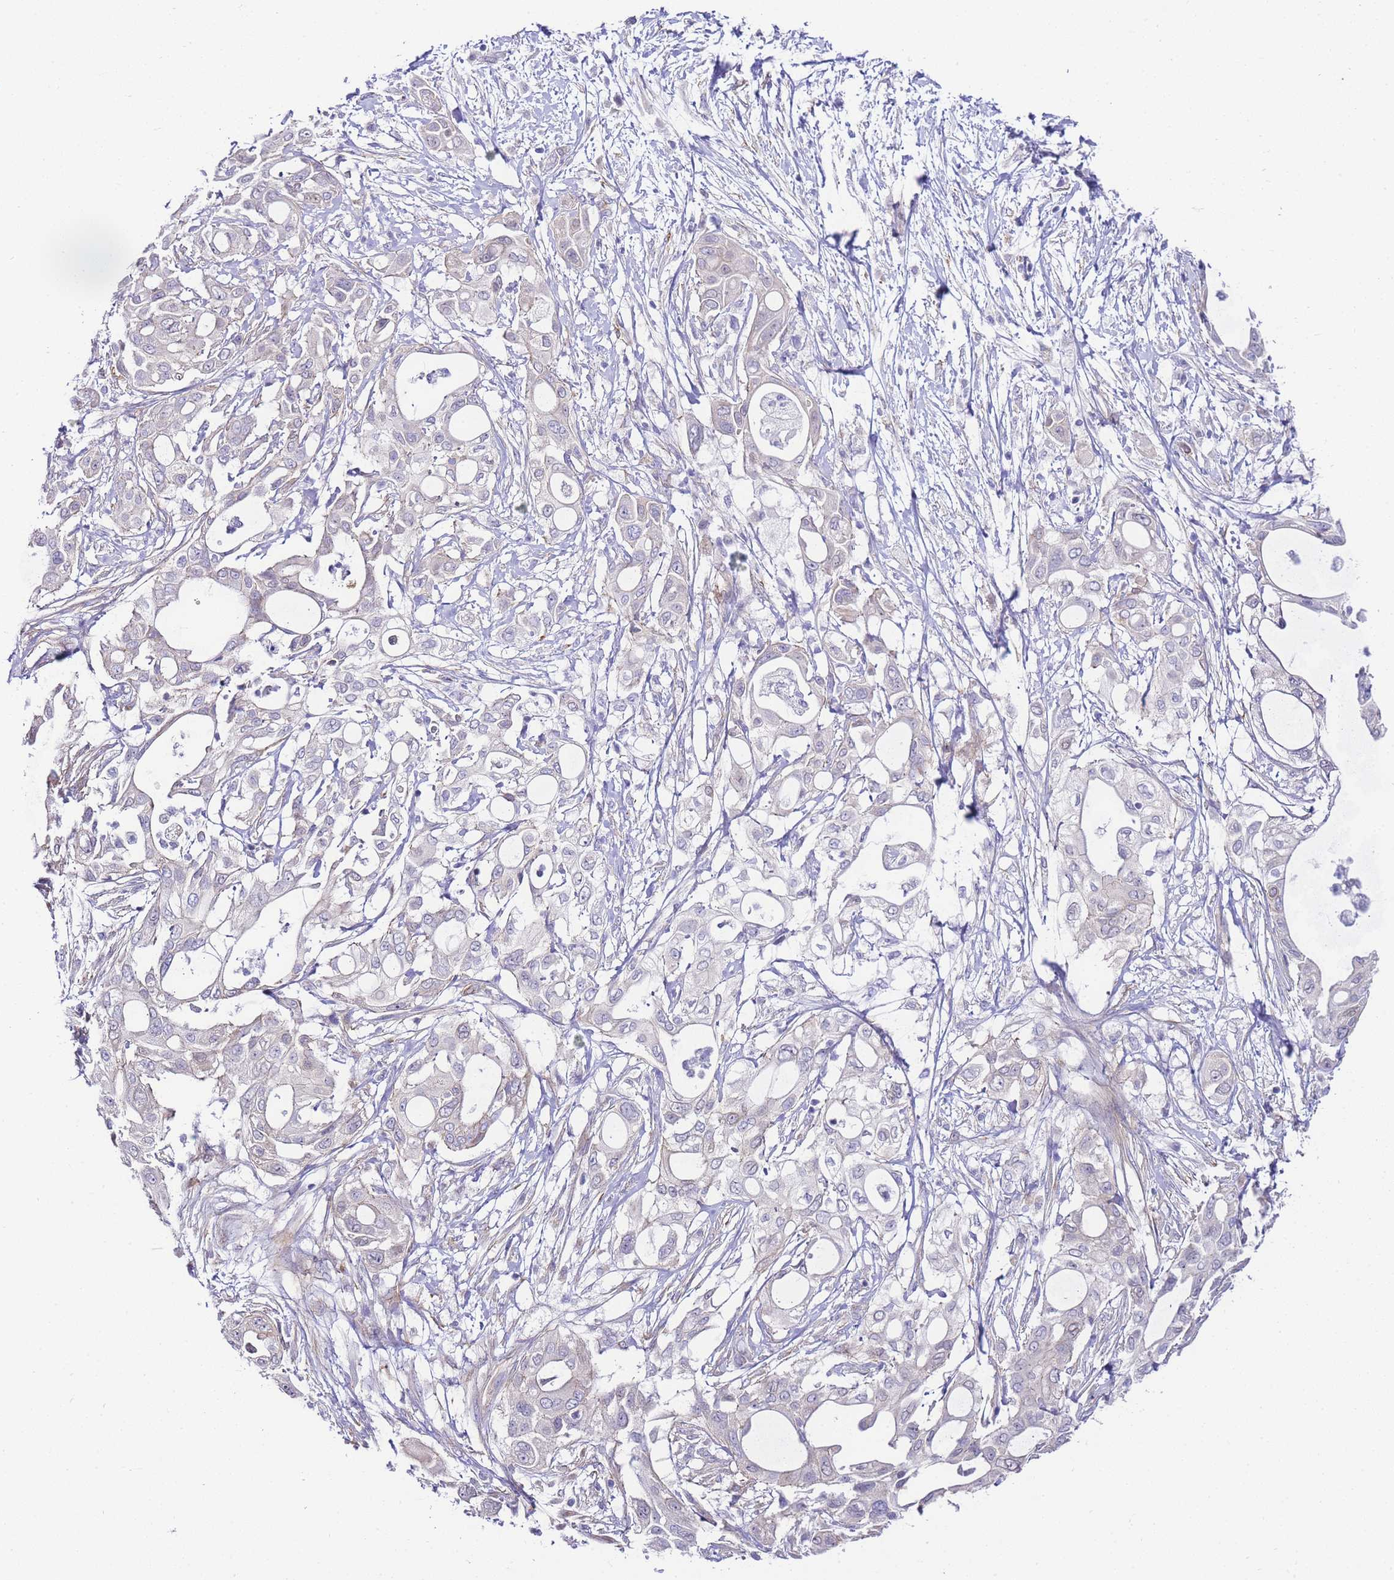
{"staining": {"intensity": "negative", "quantity": "none", "location": "none"}, "tissue": "pancreatic cancer", "cell_type": "Tumor cells", "image_type": "cancer", "snomed": [{"axis": "morphology", "description": "Adenocarcinoma, NOS"}, {"axis": "topography", "description": "Pancreas"}], "caption": "This is an immunohistochemistry (IHC) image of pancreatic adenocarcinoma. There is no positivity in tumor cells.", "gene": "PDCD7", "patient": {"sex": "male", "age": 68}}